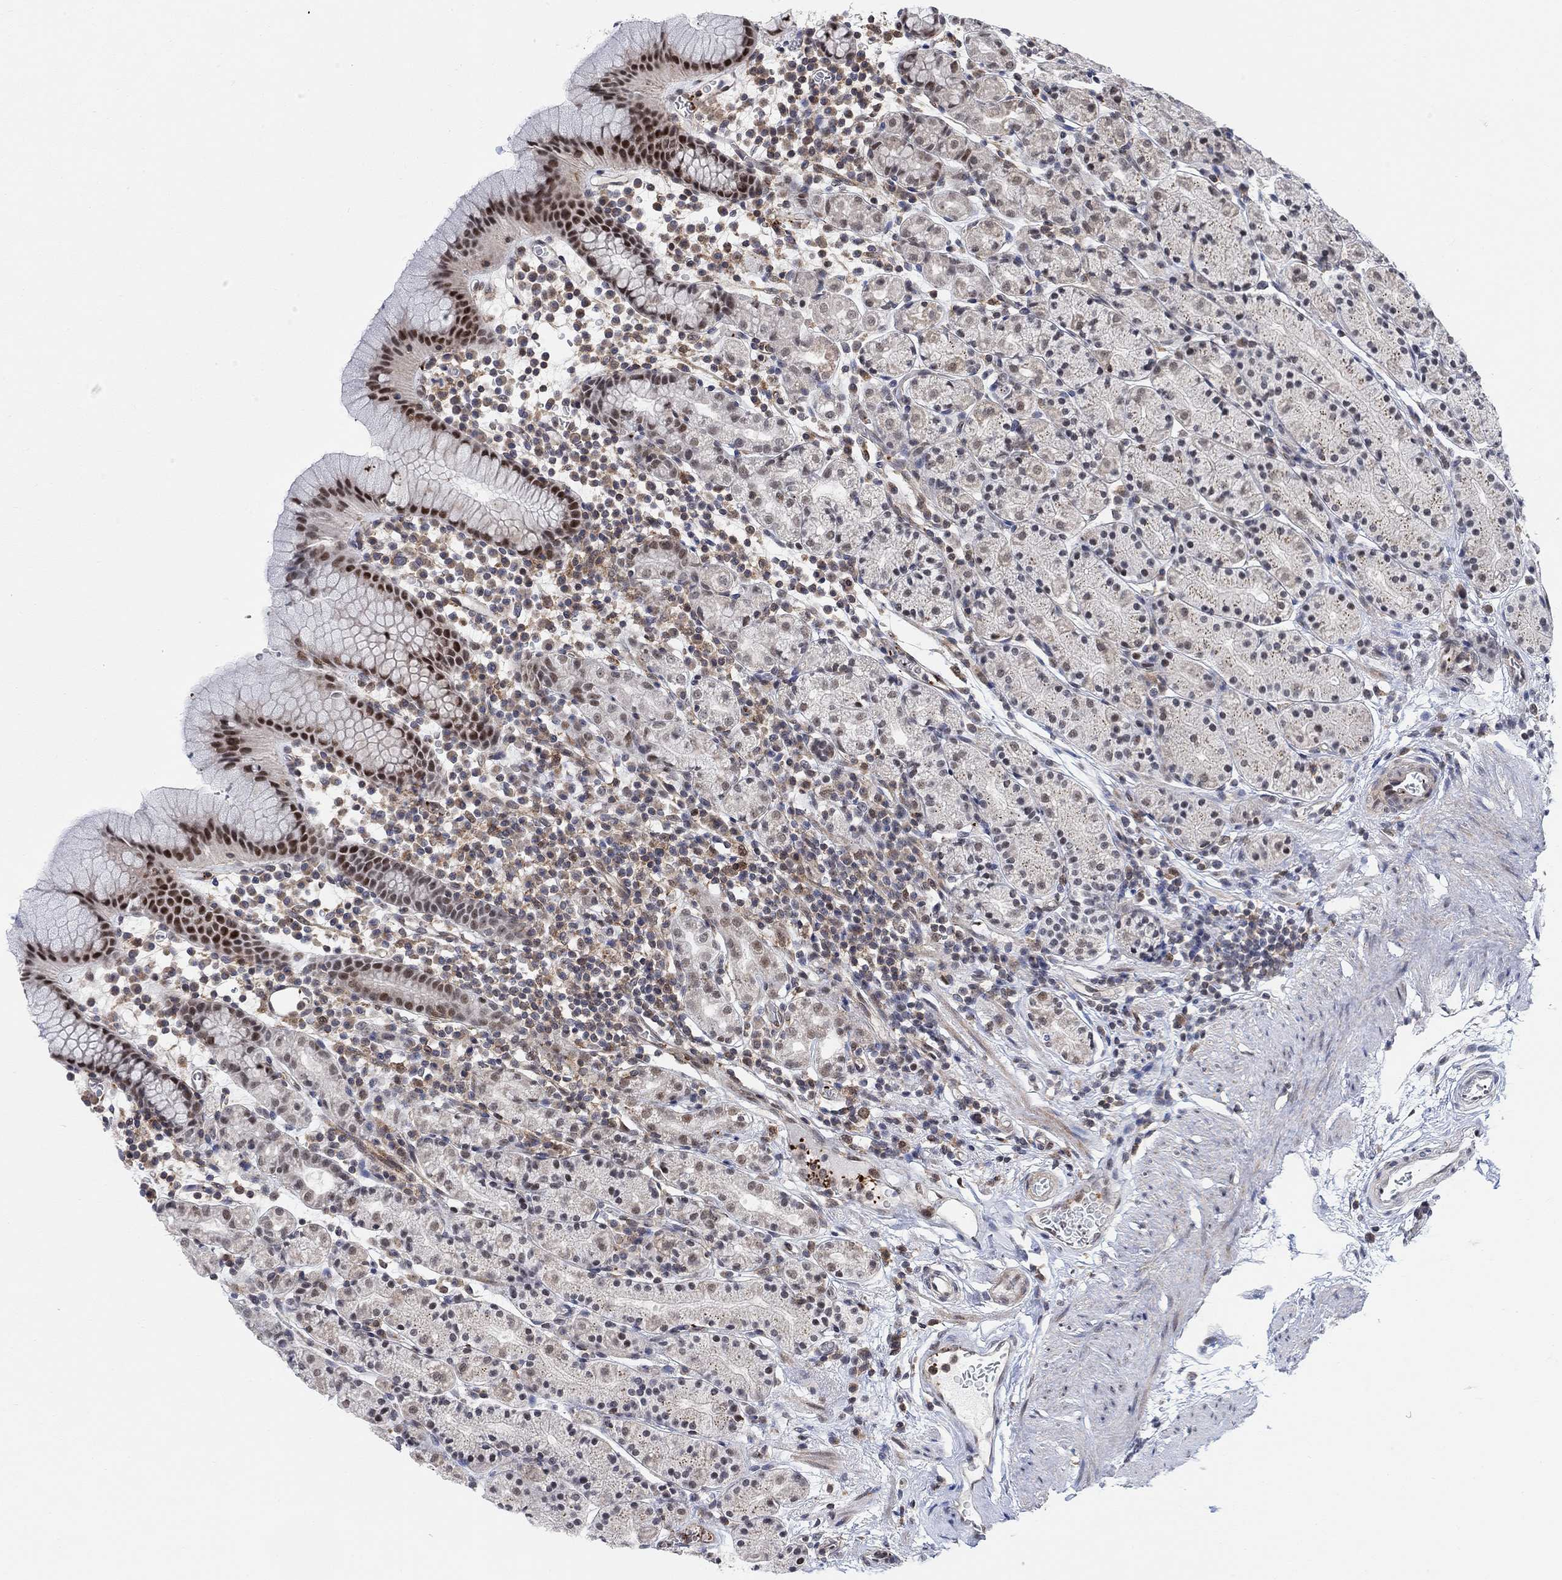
{"staining": {"intensity": "strong", "quantity": "25%-75%", "location": "nuclear"}, "tissue": "stomach", "cell_type": "Glandular cells", "image_type": "normal", "snomed": [{"axis": "morphology", "description": "Normal tissue, NOS"}, {"axis": "topography", "description": "Stomach, upper"}, {"axis": "topography", "description": "Stomach"}], "caption": "High-power microscopy captured an immunohistochemistry image of normal stomach, revealing strong nuclear positivity in approximately 25%-75% of glandular cells. Nuclei are stained in blue.", "gene": "PWWP2B", "patient": {"sex": "male", "age": 62}}